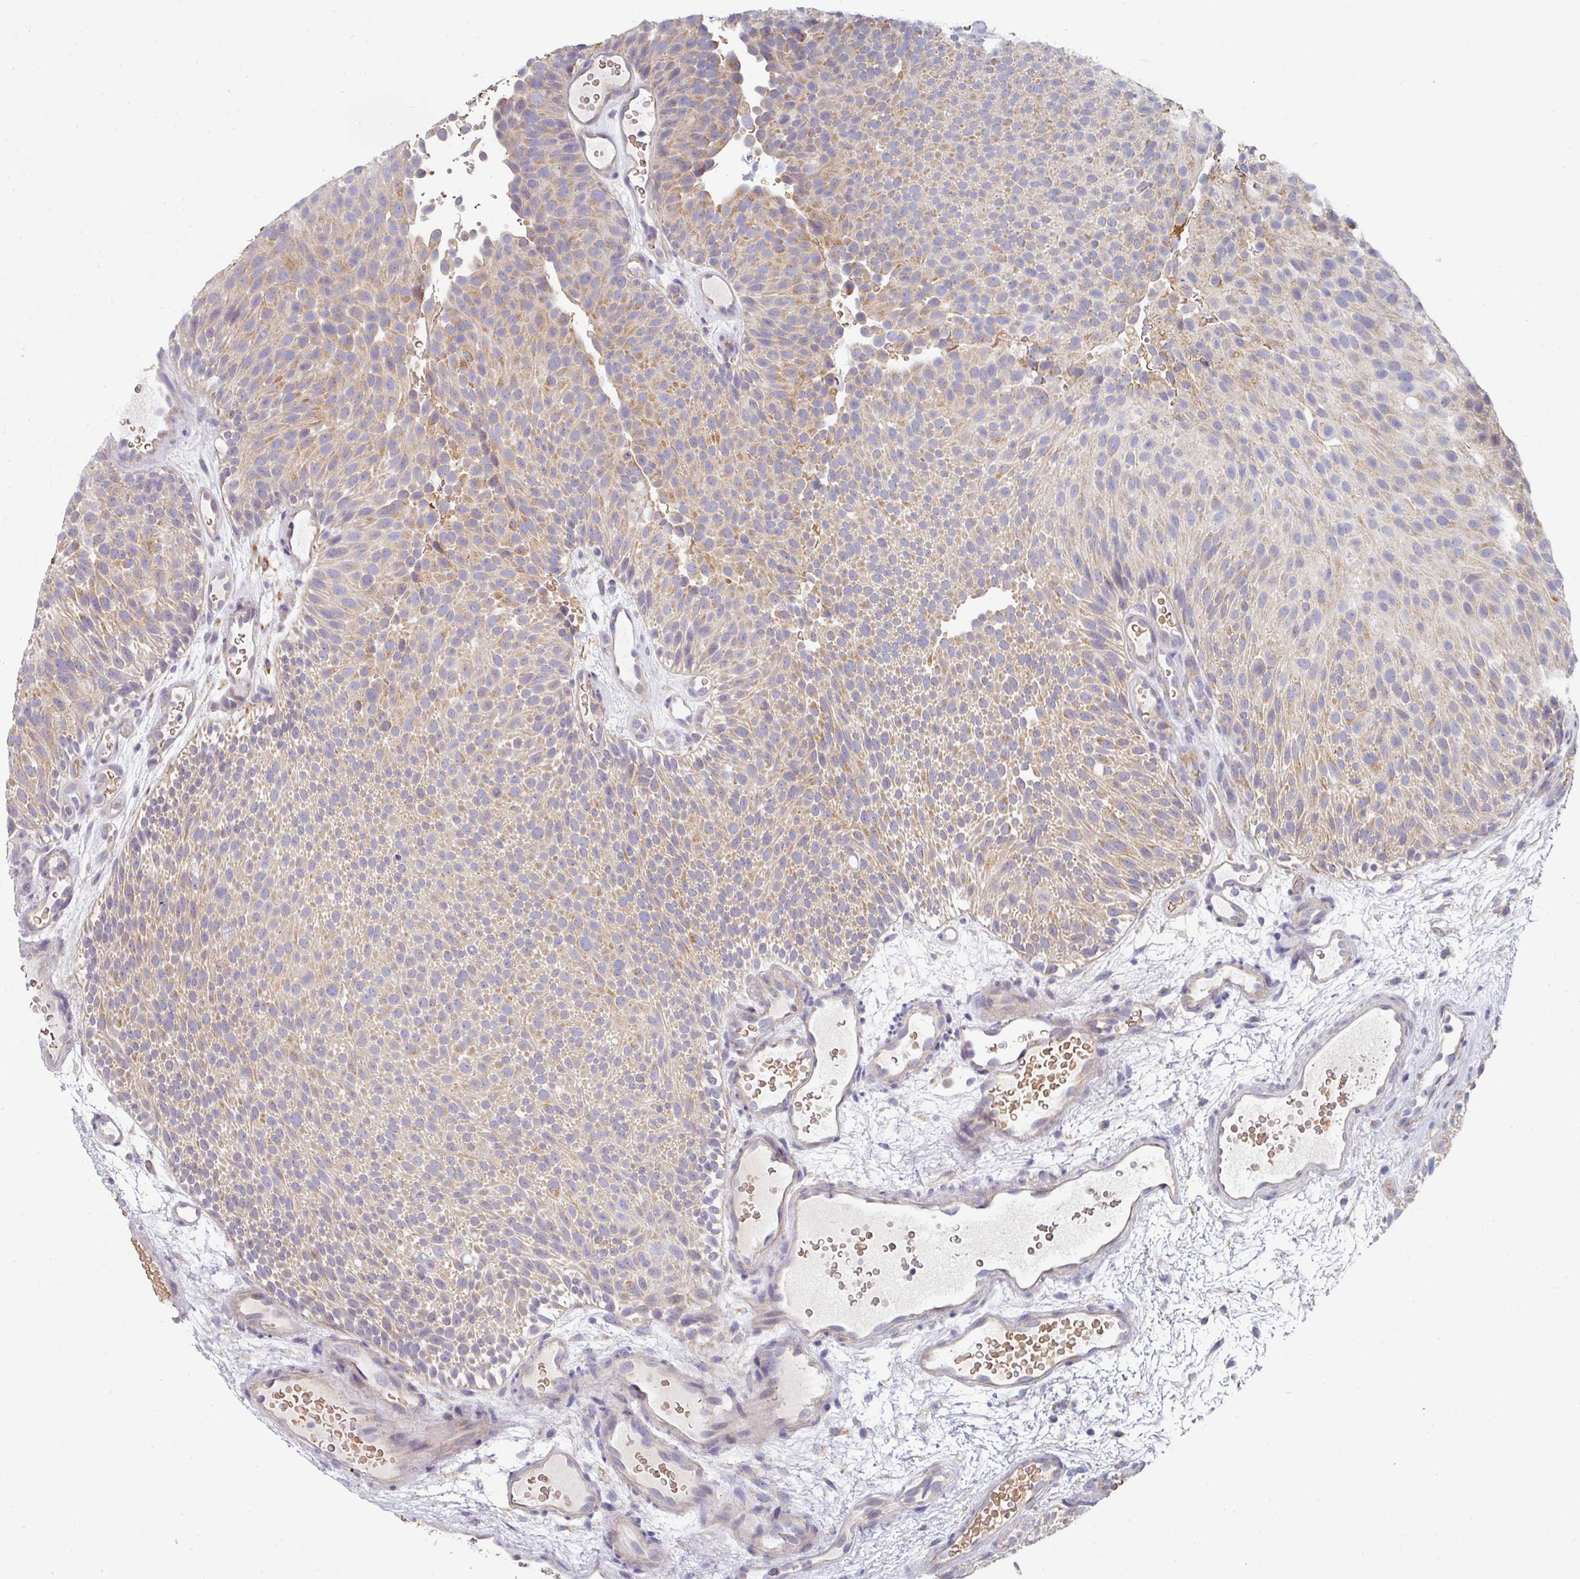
{"staining": {"intensity": "moderate", "quantity": ">75%", "location": "cytoplasmic/membranous"}, "tissue": "urothelial cancer", "cell_type": "Tumor cells", "image_type": "cancer", "snomed": [{"axis": "morphology", "description": "Urothelial carcinoma, Low grade"}, {"axis": "topography", "description": "Urinary bladder"}], "caption": "IHC staining of urothelial cancer, which displays medium levels of moderate cytoplasmic/membranous positivity in about >75% of tumor cells indicating moderate cytoplasmic/membranous protein positivity. The staining was performed using DAB (3,3'-diaminobenzidine) (brown) for protein detection and nuclei were counterstained in hematoxylin (blue).", "gene": "PYROXD2", "patient": {"sex": "male", "age": 78}}